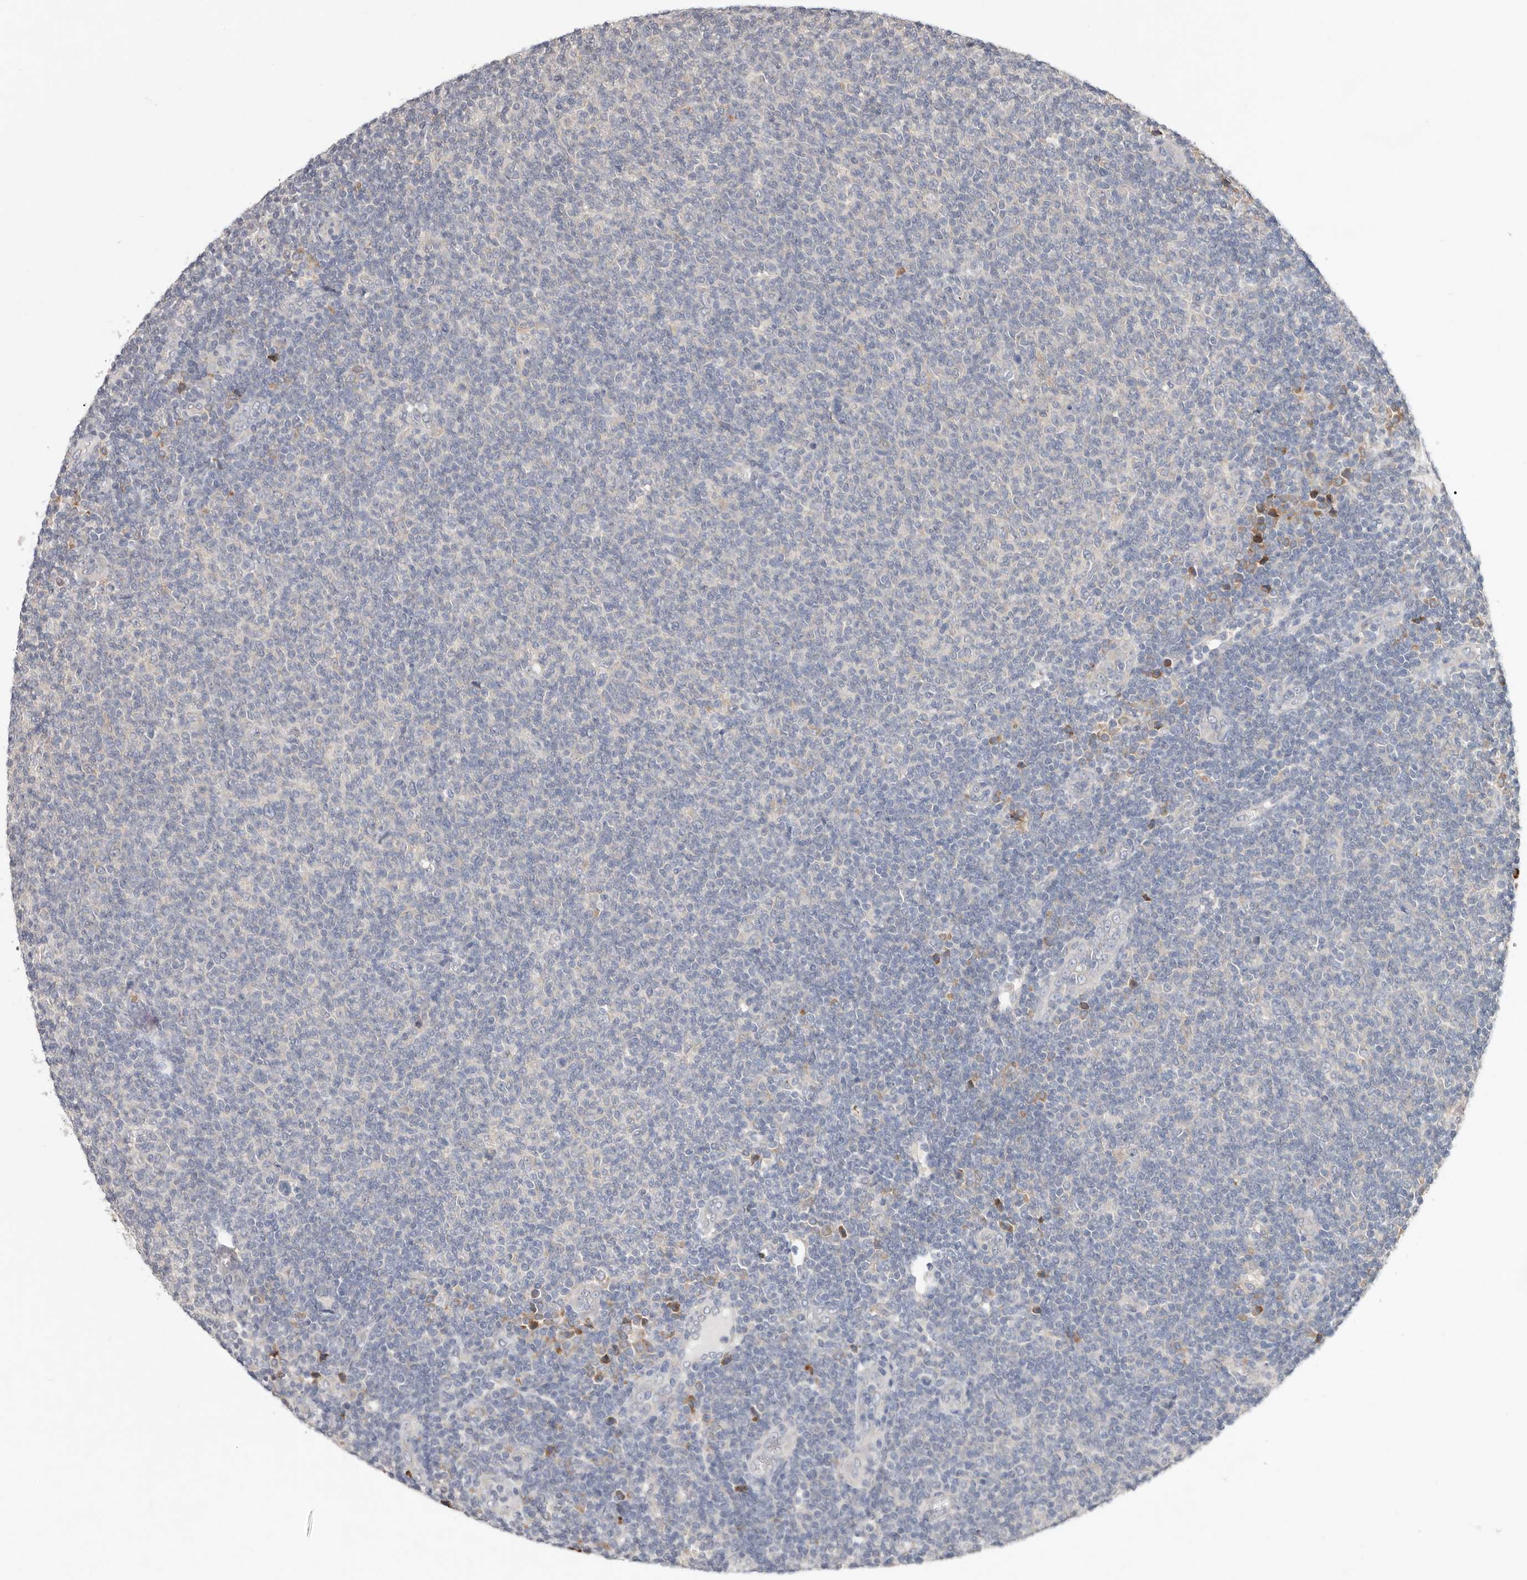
{"staining": {"intensity": "negative", "quantity": "none", "location": "none"}, "tissue": "lymphoma", "cell_type": "Tumor cells", "image_type": "cancer", "snomed": [{"axis": "morphology", "description": "Malignant lymphoma, non-Hodgkin's type, Low grade"}, {"axis": "topography", "description": "Lymph node"}], "caption": "Lymphoma was stained to show a protein in brown. There is no significant staining in tumor cells.", "gene": "WDR77", "patient": {"sex": "male", "age": 66}}